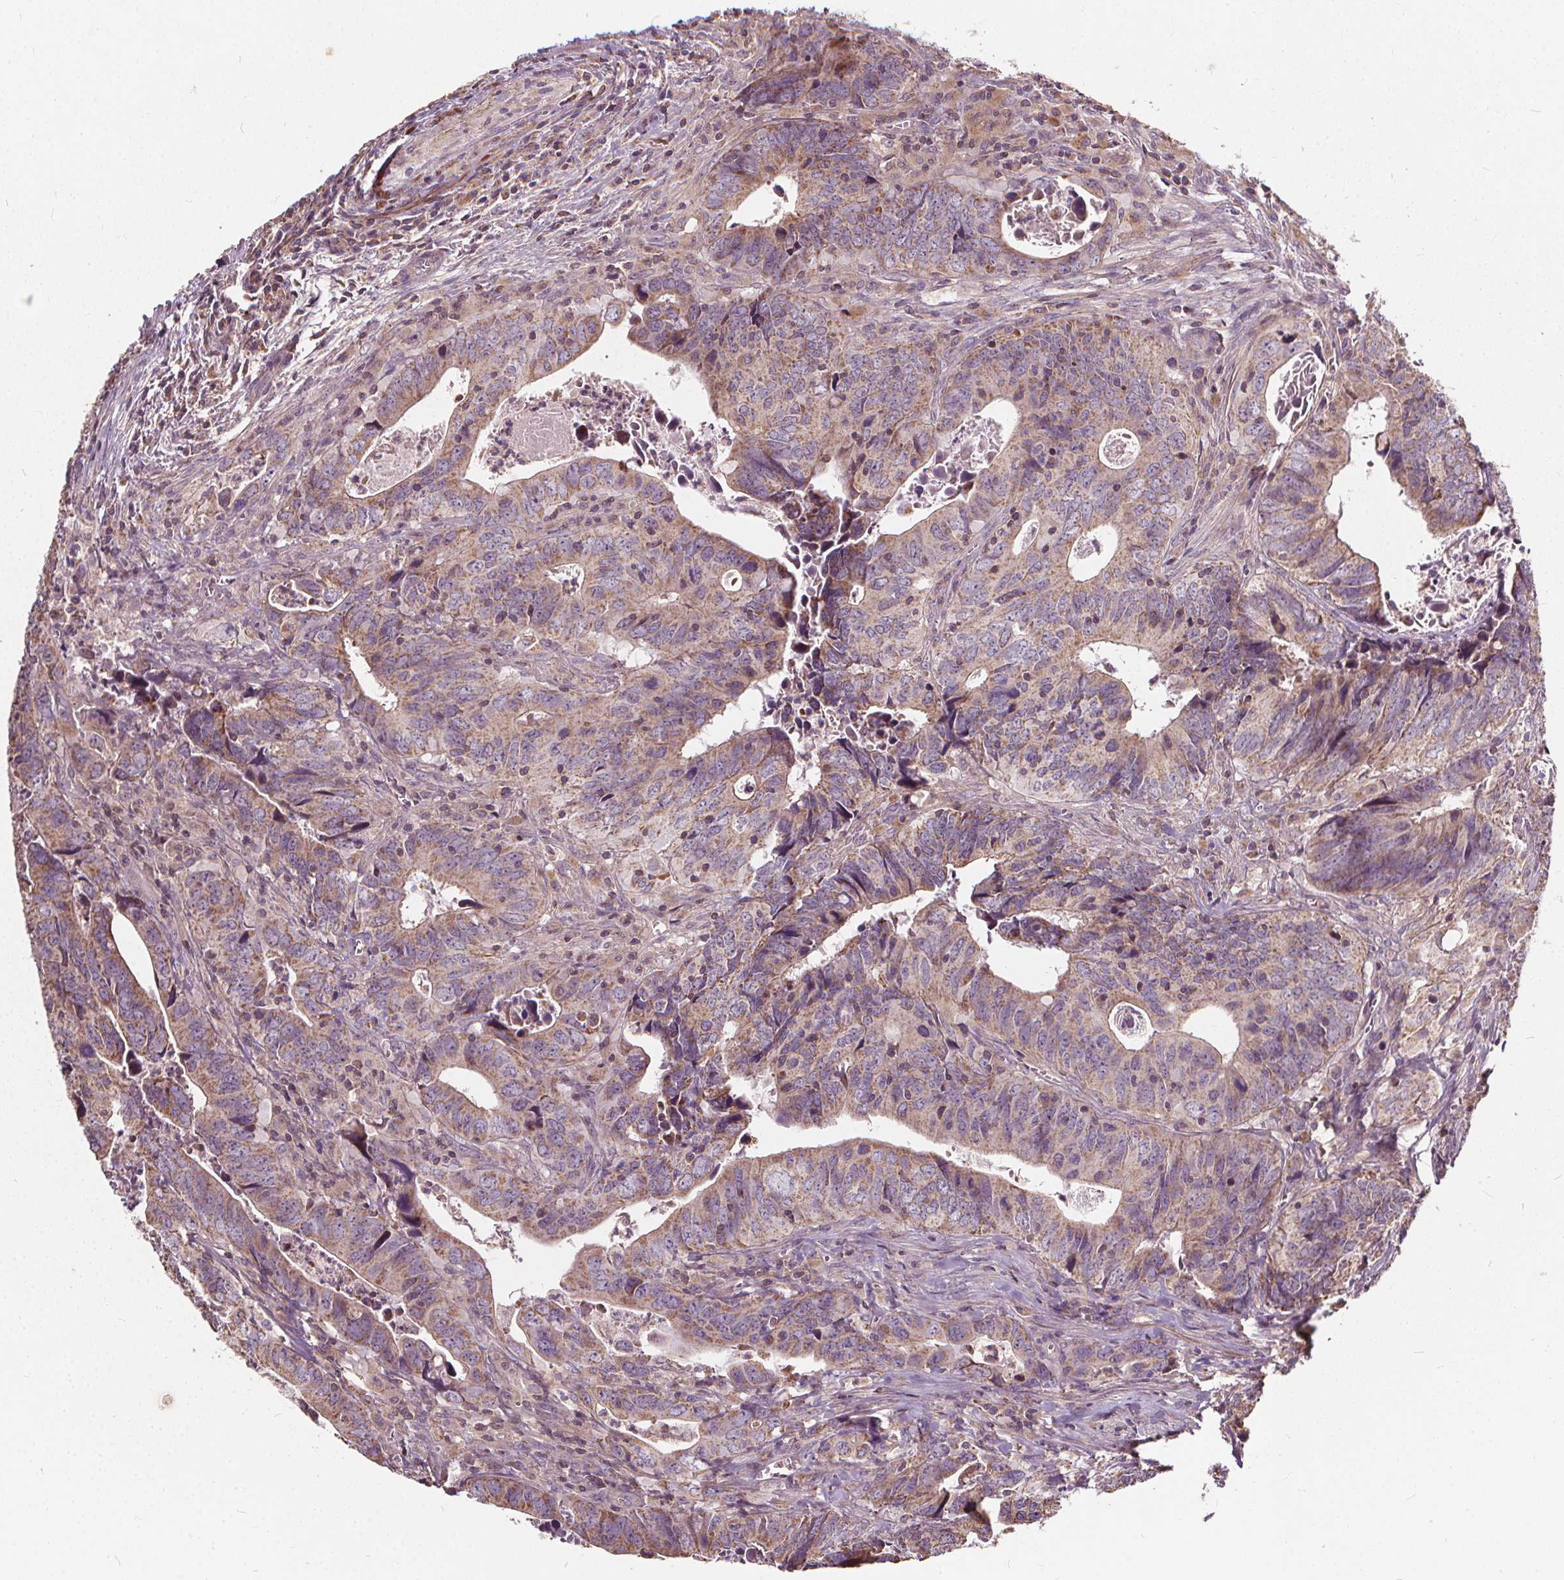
{"staining": {"intensity": "moderate", "quantity": ">75%", "location": "cytoplasmic/membranous"}, "tissue": "colorectal cancer", "cell_type": "Tumor cells", "image_type": "cancer", "snomed": [{"axis": "morphology", "description": "Adenocarcinoma, NOS"}, {"axis": "topography", "description": "Colon"}], "caption": "Protein staining exhibits moderate cytoplasmic/membranous positivity in approximately >75% of tumor cells in colorectal adenocarcinoma.", "gene": "ORAI2", "patient": {"sex": "female", "age": 82}}